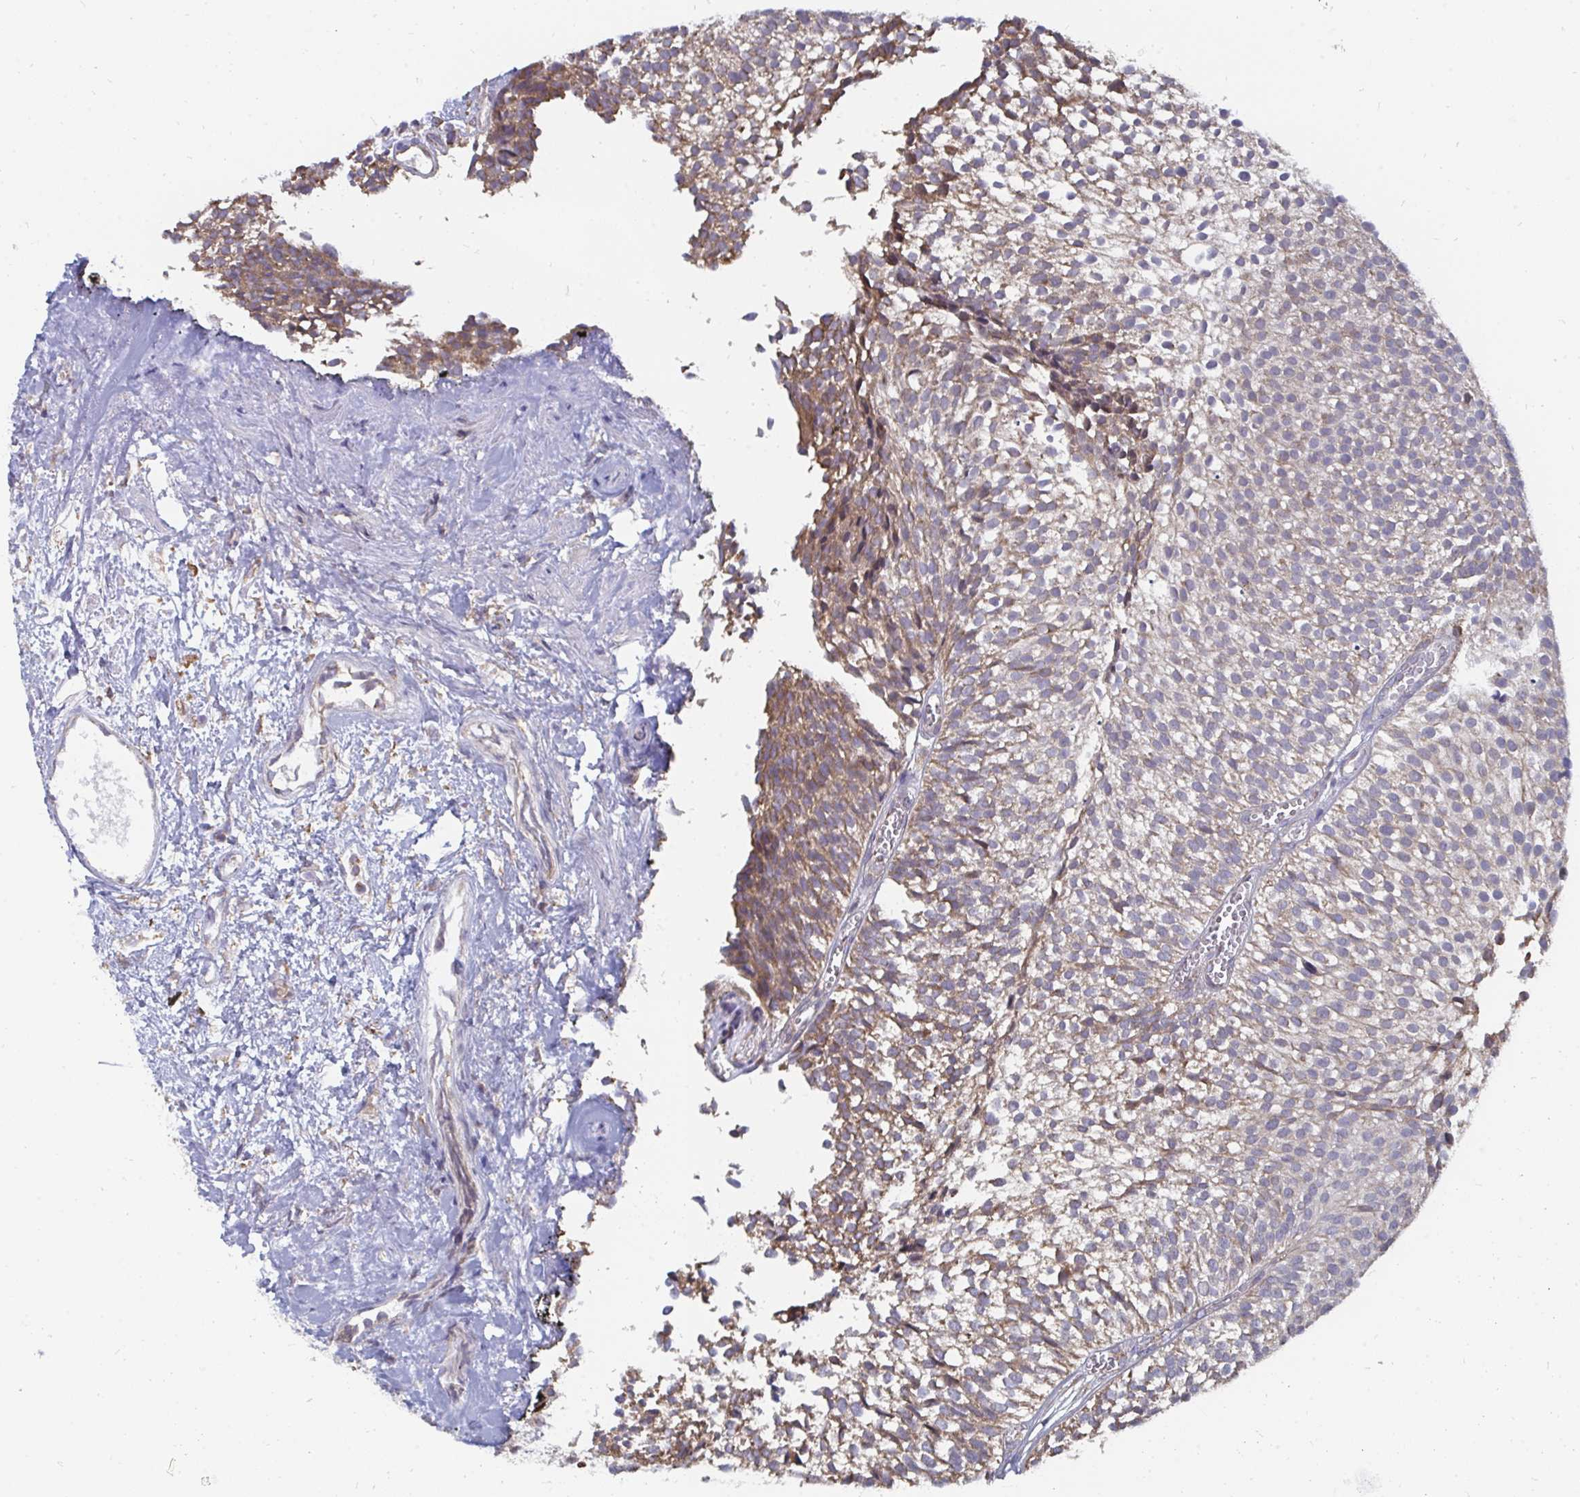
{"staining": {"intensity": "weak", "quantity": "25%-75%", "location": "cytoplasmic/membranous"}, "tissue": "urothelial cancer", "cell_type": "Tumor cells", "image_type": "cancer", "snomed": [{"axis": "morphology", "description": "Urothelial carcinoma, Low grade"}, {"axis": "topography", "description": "Urinary bladder"}], "caption": "Low-grade urothelial carcinoma was stained to show a protein in brown. There is low levels of weak cytoplasmic/membranous positivity in approximately 25%-75% of tumor cells.", "gene": "ELAVL1", "patient": {"sex": "male", "age": 91}}